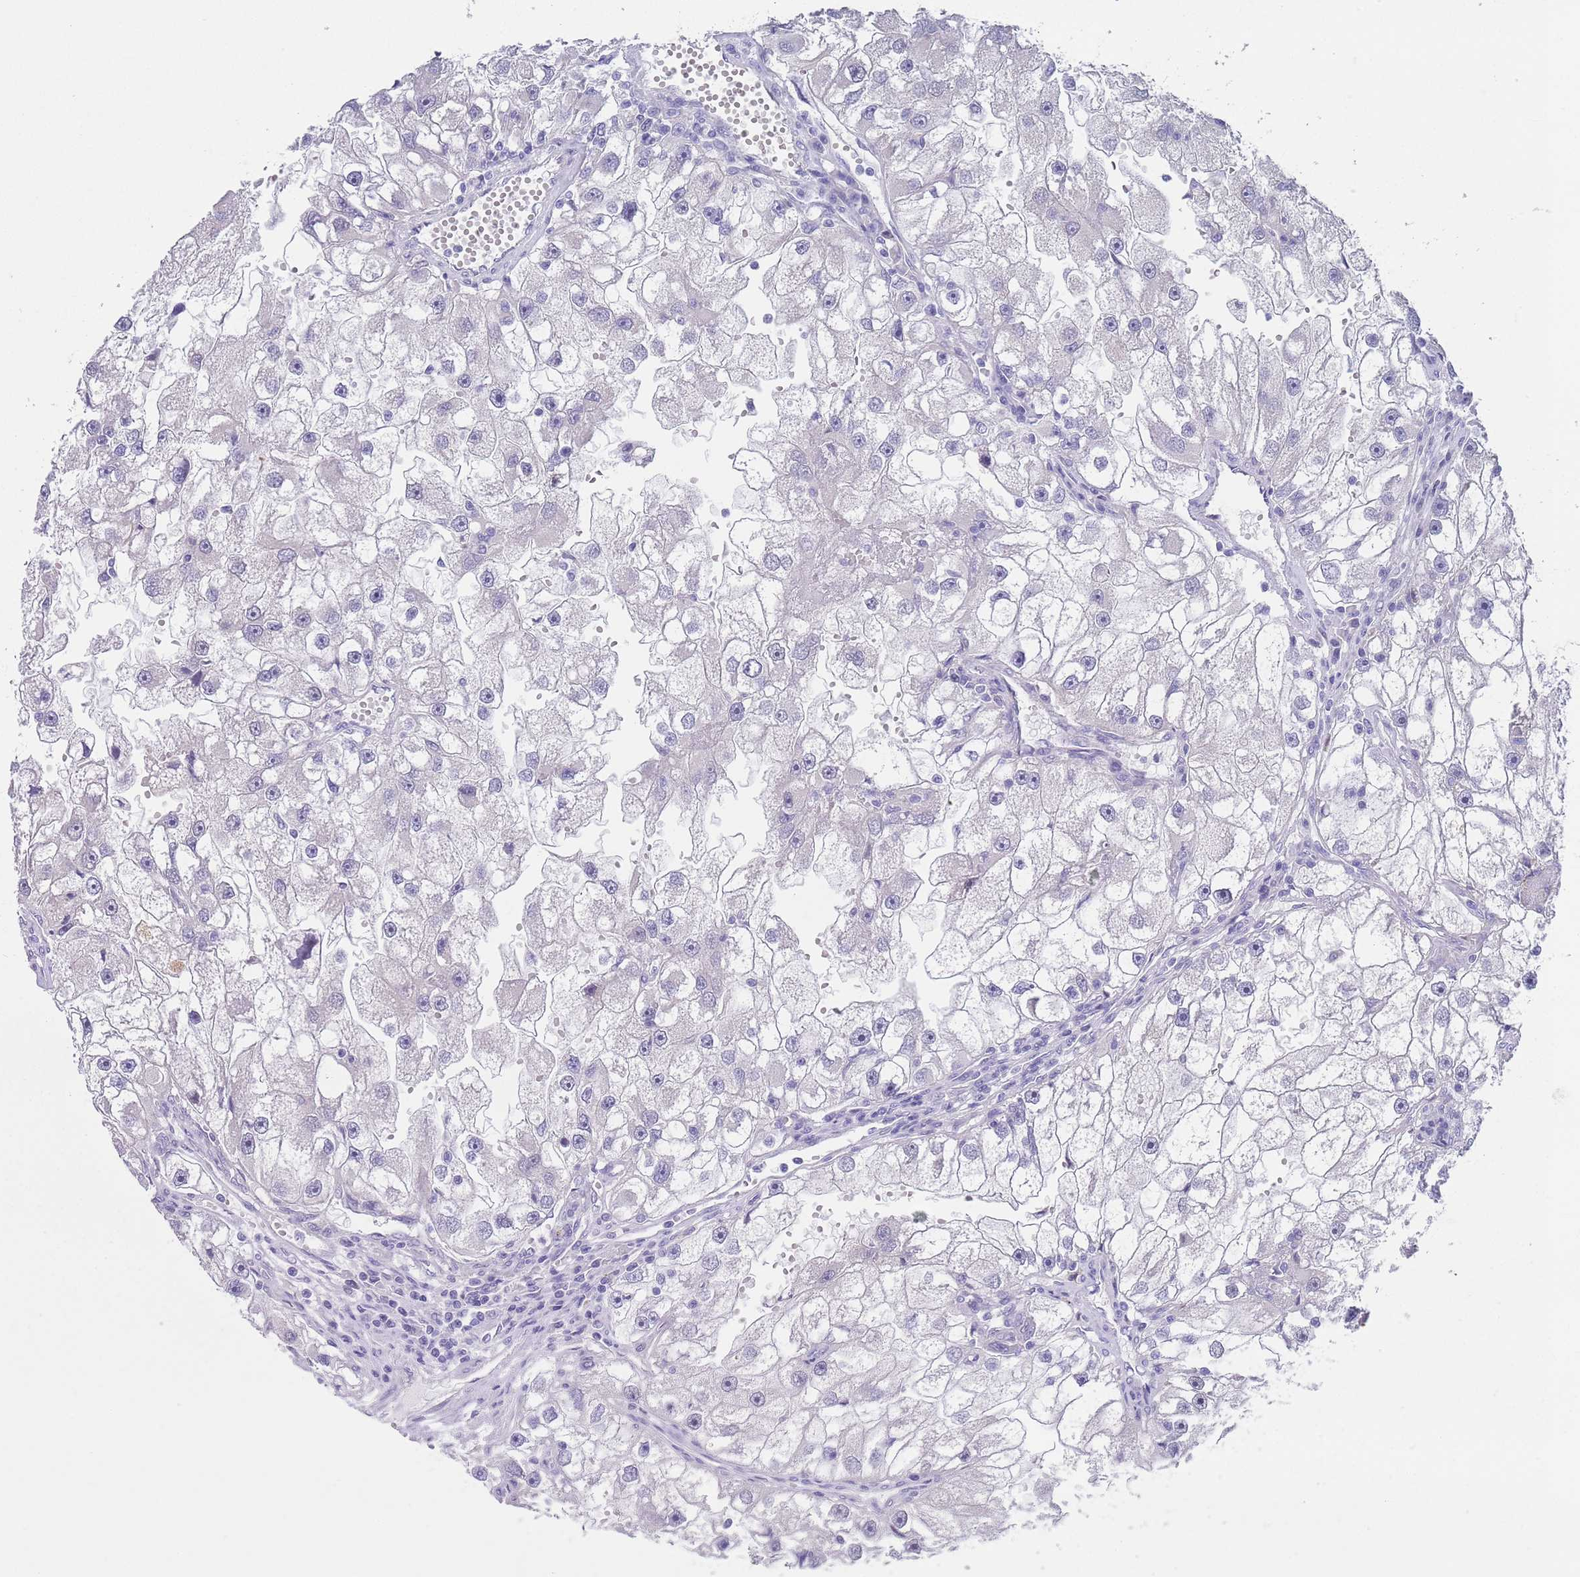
{"staining": {"intensity": "negative", "quantity": "none", "location": "none"}, "tissue": "renal cancer", "cell_type": "Tumor cells", "image_type": "cancer", "snomed": [{"axis": "morphology", "description": "Adenocarcinoma, NOS"}, {"axis": "topography", "description": "Kidney"}], "caption": "Adenocarcinoma (renal) was stained to show a protein in brown. There is no significant staining in tumor cells. The staining is performed using DAB (3,3'-diaminobenzidine) brown chromogen with nuclei counter-stained in using hematoxylin.", "gene": "SPIRE2", "patient": {"sex": "male", "age": 63}}